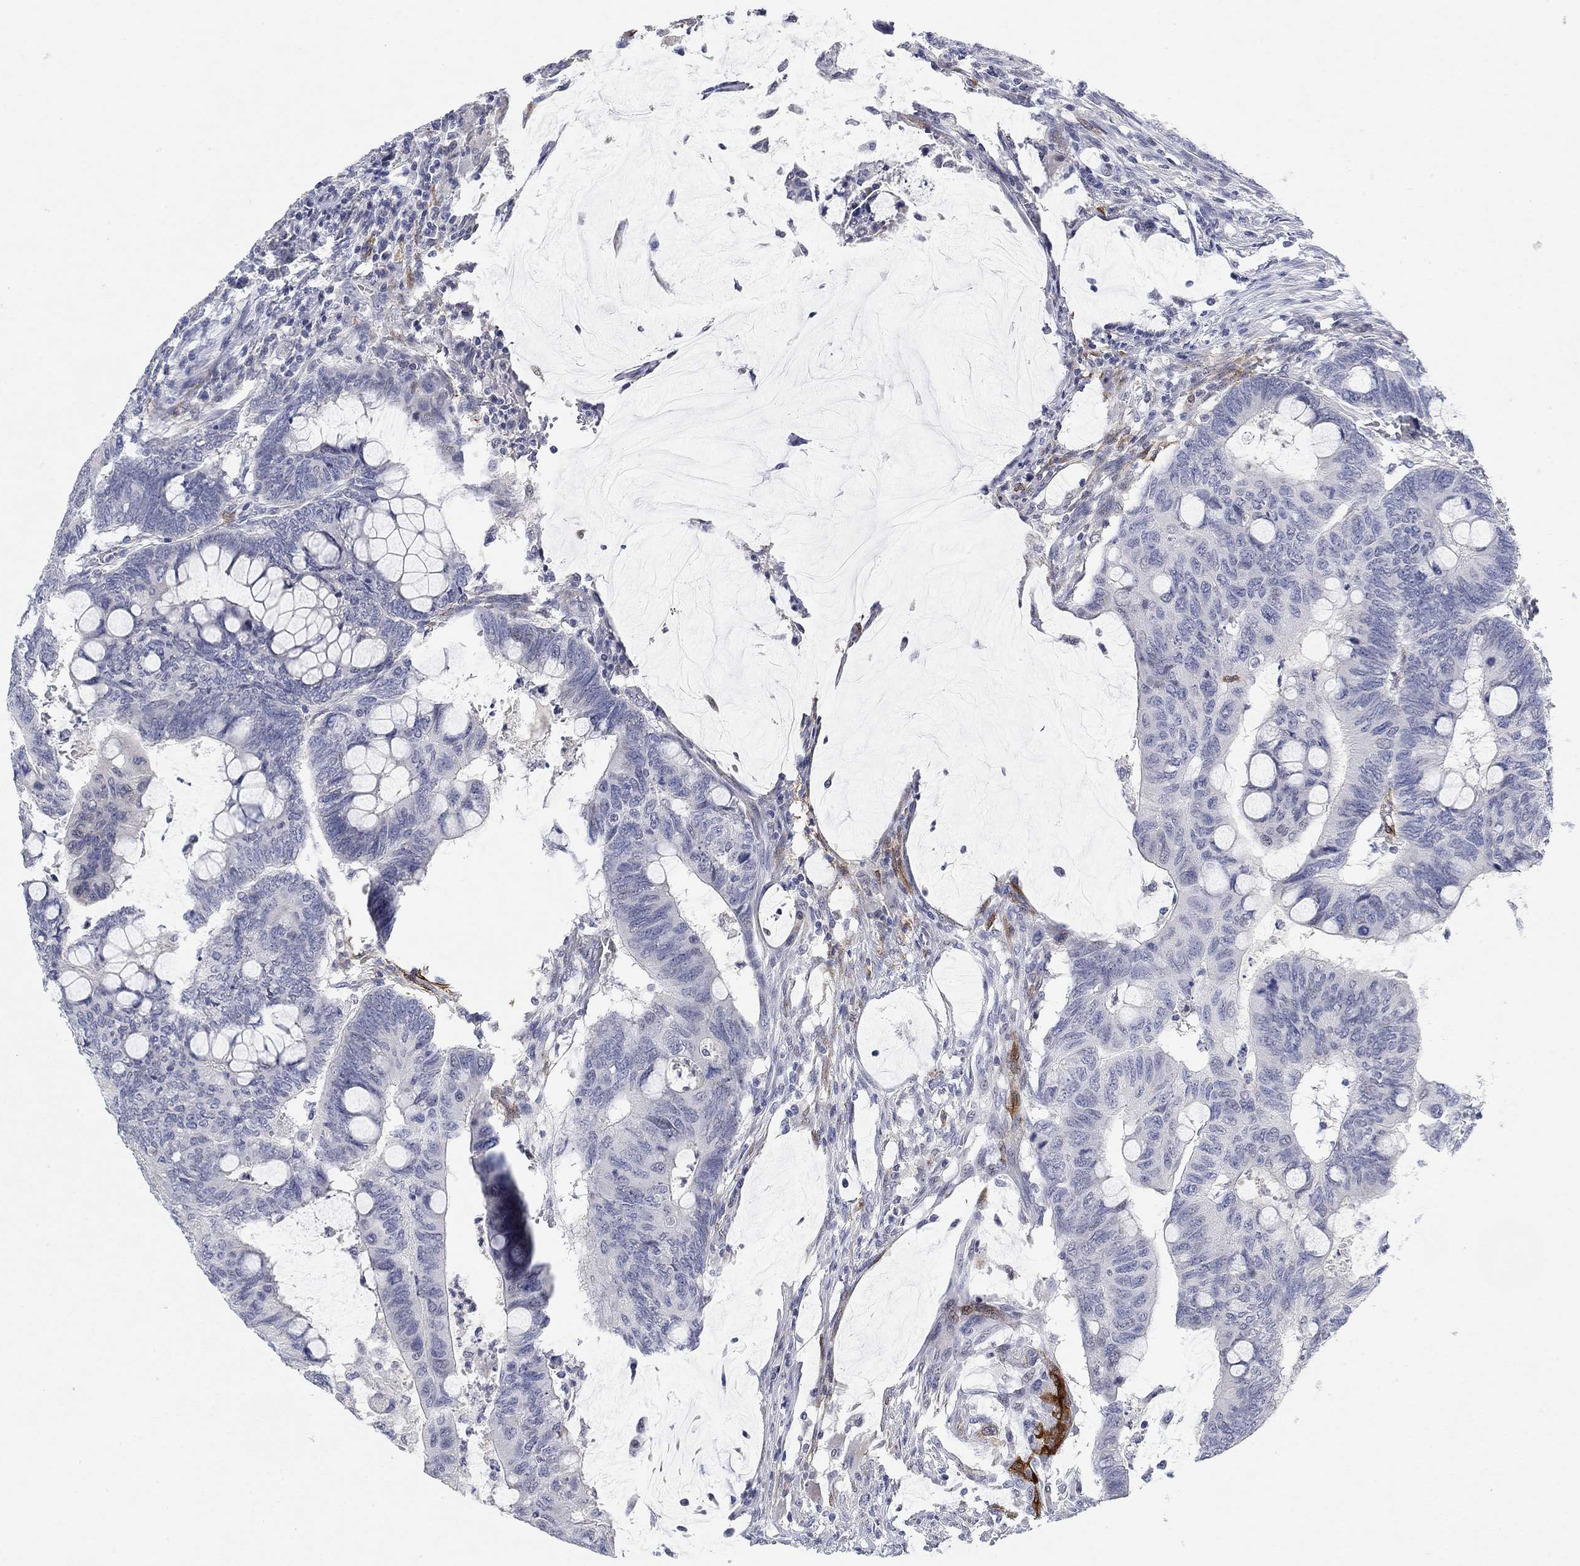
{"staining": {"intensity": "negative", "quantity": "none", "location": "none"}, "tissue": "colorectal cancer", "cell_type": "Tumor cells", "image_type": "cancer", "snomed": [{"axis": "morphology", "description": "Normal tissue, NOS"}, {"axis": "morphology", "description": "Adenocarcinoma, NOS"}, {"axis": "topography", "description": "Rectum"}, {"axis": "topography", "description": "Peripheral nerve tissue"}], "caption": "A high-resolution histopathology image shows immunohistochemistry staining of adenocarcinoma (colorectal), which shows no significant staining in tumor cells.", "gene": "VAT1L", "patient": {"sex": "male", "age": 92}}